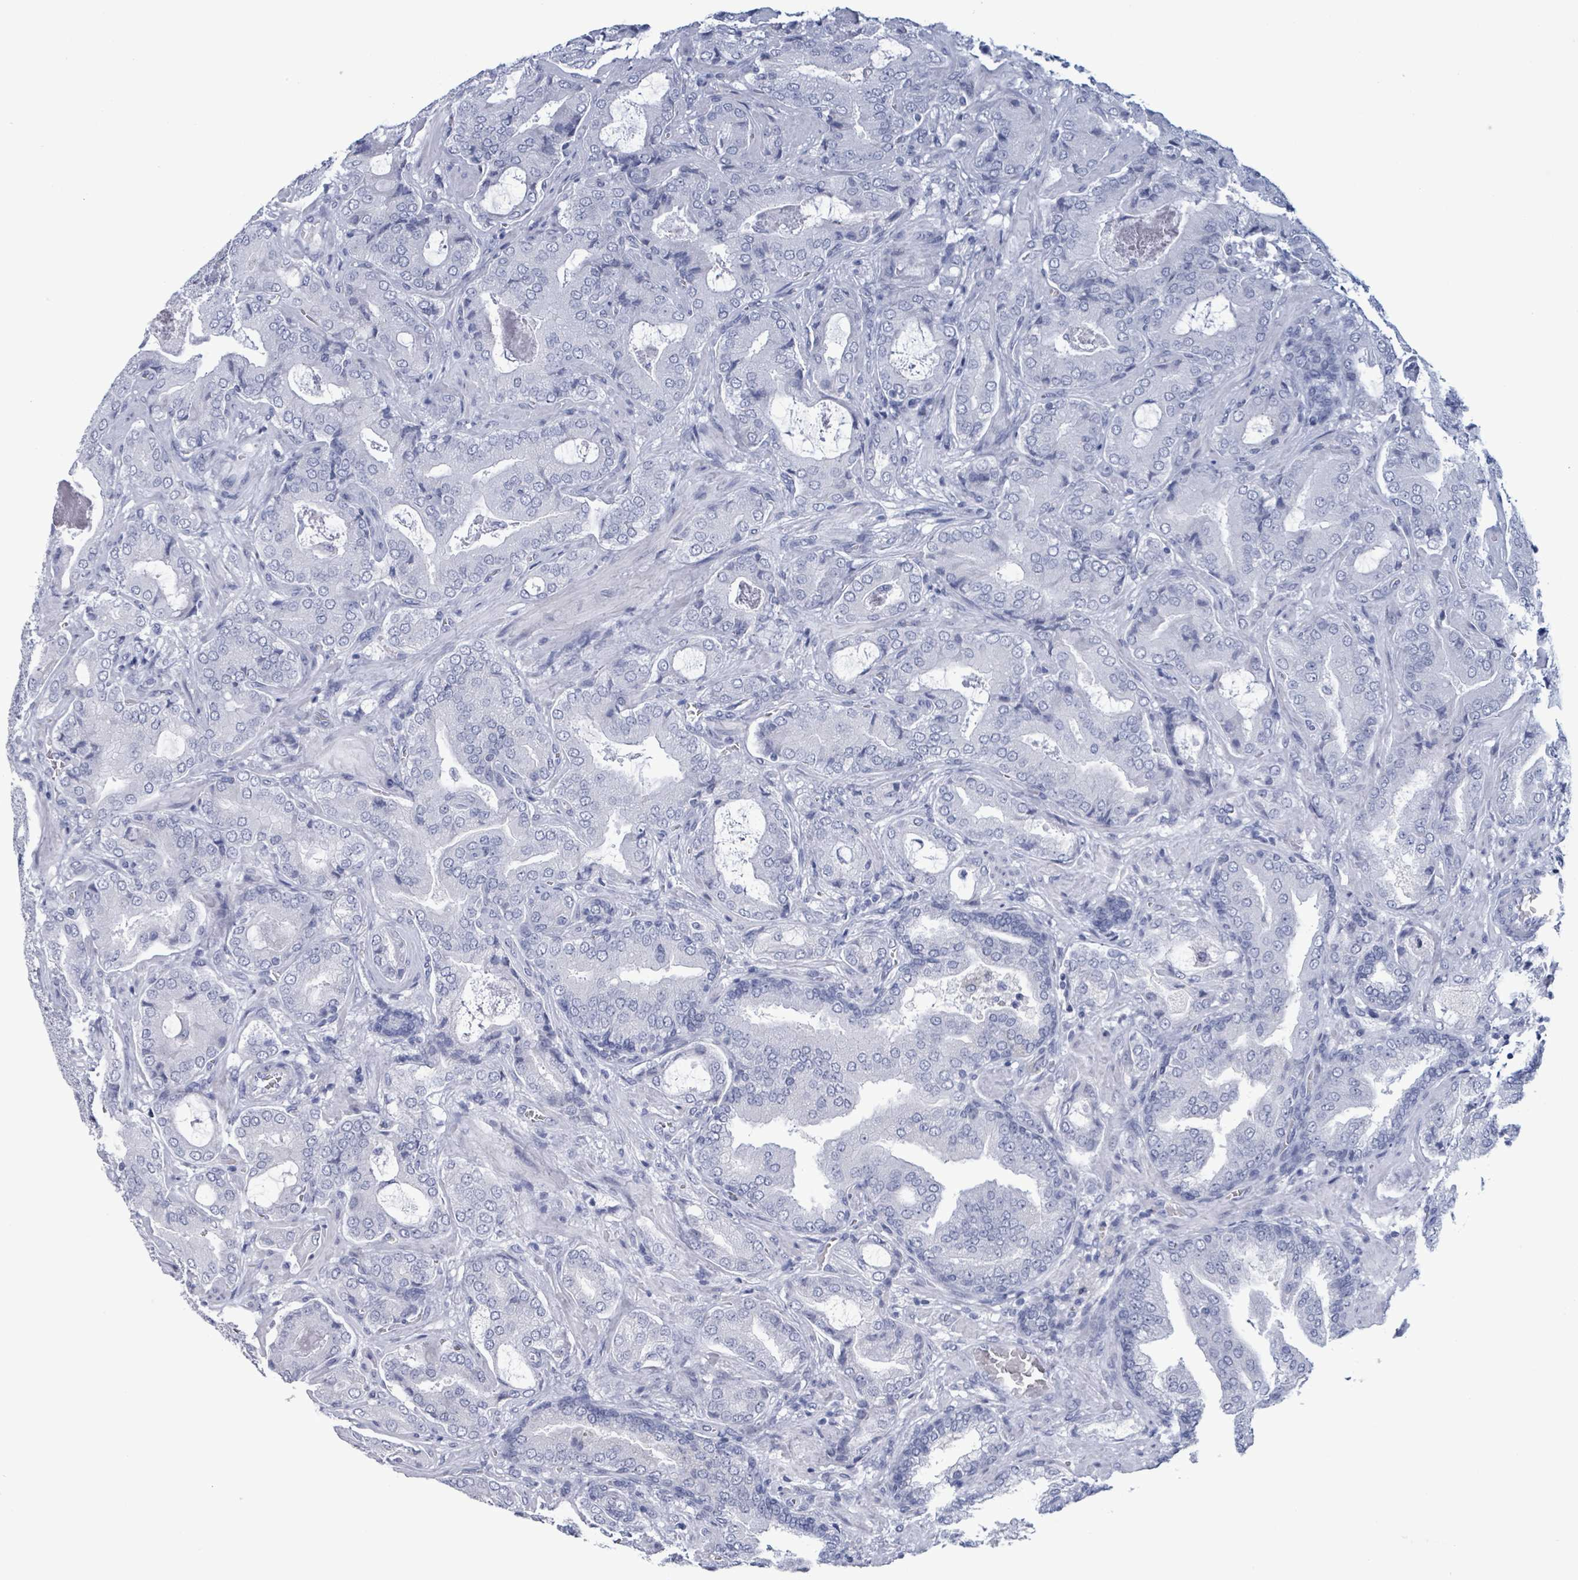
{"staining": {"intensity": "negative", "quantity": "none", "location": "none"}, "tissue": "prostate cancer", "cell_type": "Tumor cells", "image_type": "cancer", "snomed": [{"axis": "morphology", "description": "Adenocarcinoma, High grade"}, {"axis": "topography", "description": "Prostate"}], "caption": "A histopathology image of prostate cancer stained for a protein shows no brown staining in tumor cells.", "gene": "NKX2-1", "patient": {"sex": "male", "age": 68}}